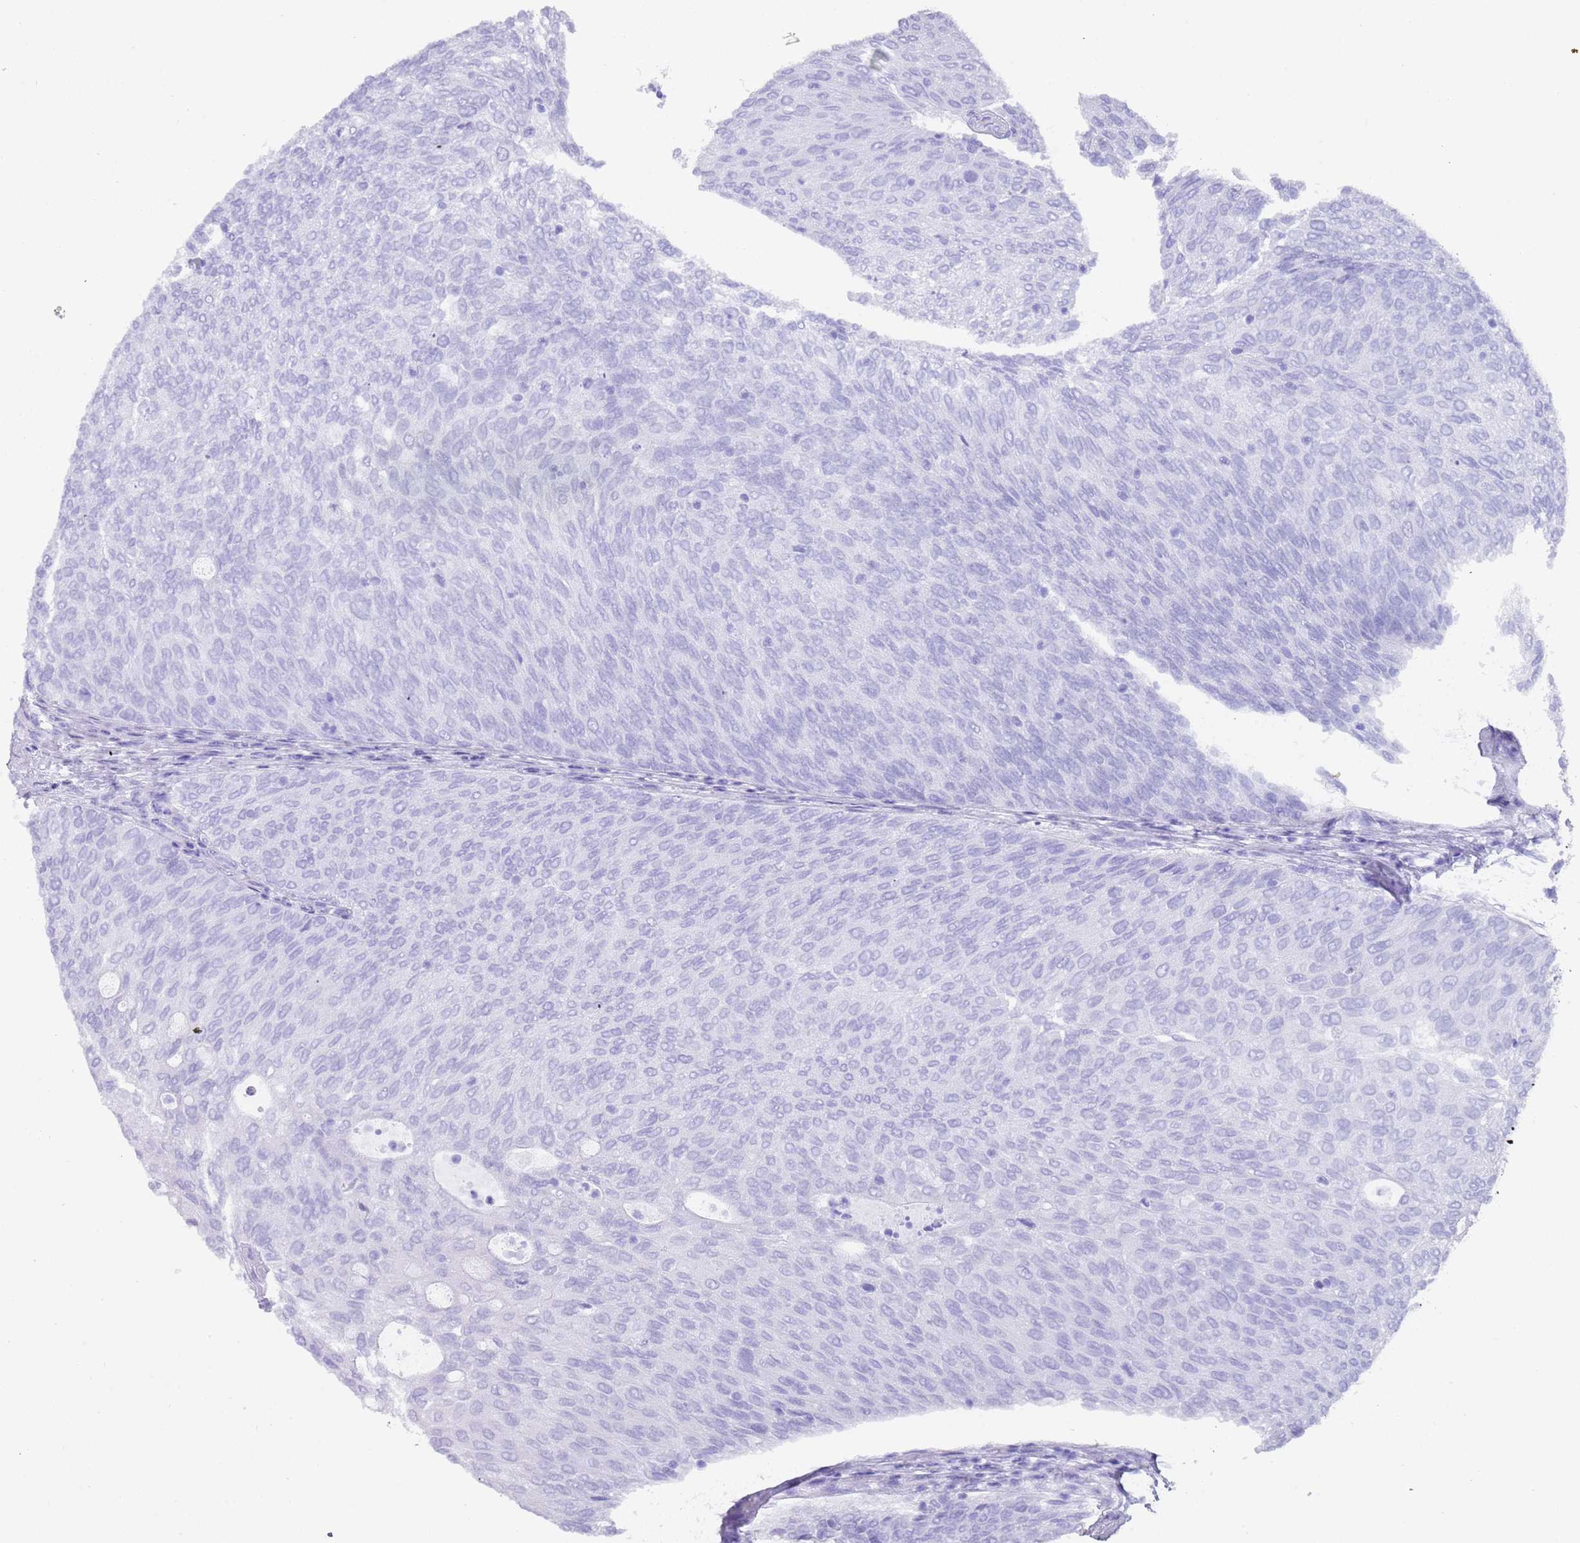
{"staining": {"intensity": "negative", "quantity": "none", "location": "none"}, "tissue": "urothelial cancer", "cell_type": "Tumor cells", "image_type": "cancer", "snomed": [{"axis": "morphology", "description": "Urothelial carcinoma, Low grade"}, {"axis": "topography", "description": "Urinary bladder"}], "caption": "DAB immunohistochemical staining of urothelial cancer exhibits no significant positivity in tumor cells. (Brightfield microscopy of DAB (3,3'-diaminobenzidine) immunohistochemistry (IHC) at high magnification).", "gene": "MYADML2", "patient": {"sex": "female", "age": 79}}